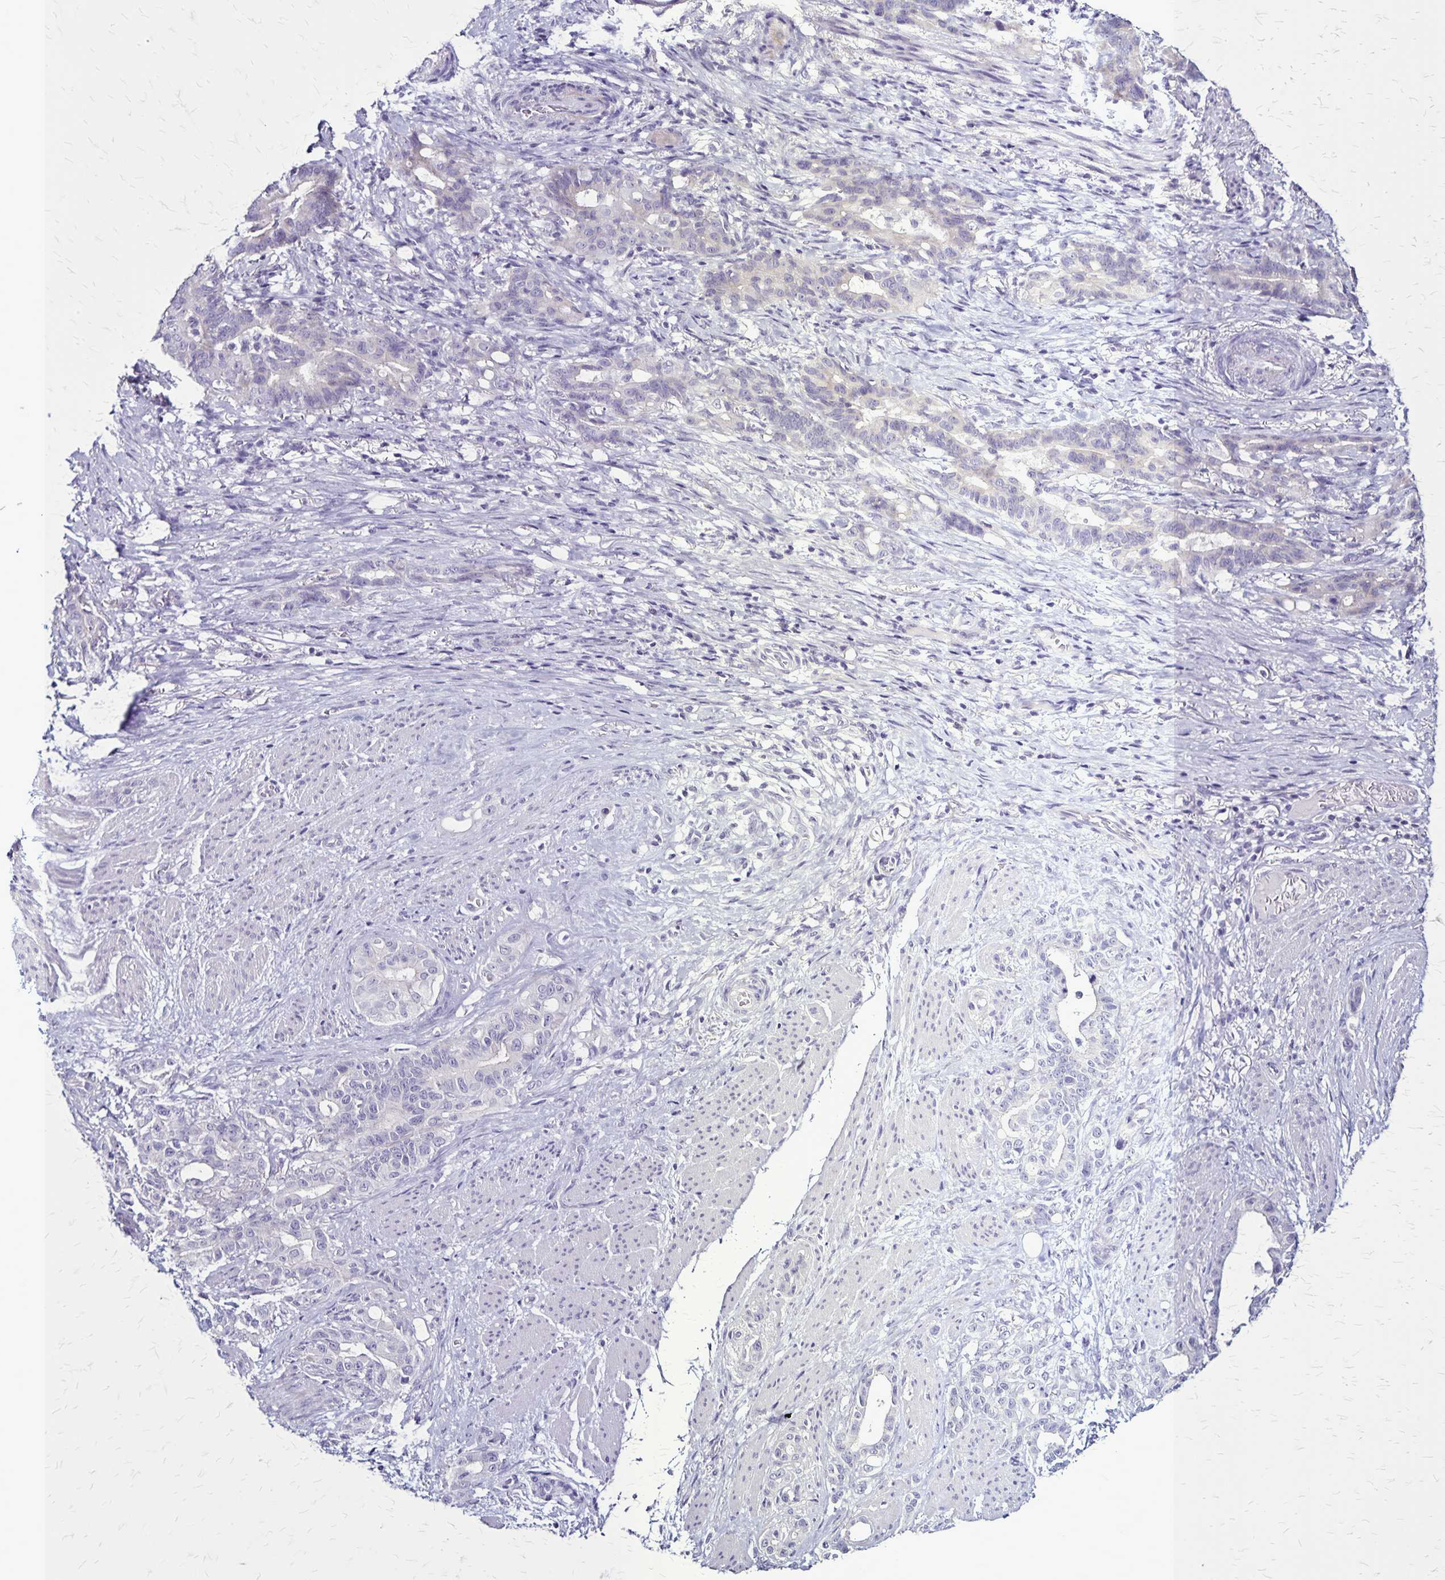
{"staining": {"intensity": "negative", "quantity": "none", "location": "none"}, "tissue": "stomach cancer", "cell_type": "Tumor cells", "image_type": "cancer", "snomed": [{"axis": "morphology", "description": "Normal tissue, NOS"}, {"axis": "morphology", "description": "Adenocarcinoma, NOS"}, {"axis": "topography", "description": "Esophagus"}, {"axis": "topography", "description": "Stomach, upper"}], "caption": "This is an IHC micrograph of human stomach cancer. There is no positivity in tumor cells.", "gene": "PLXNA4", "patient": {"sex": "male", "age": 62}}